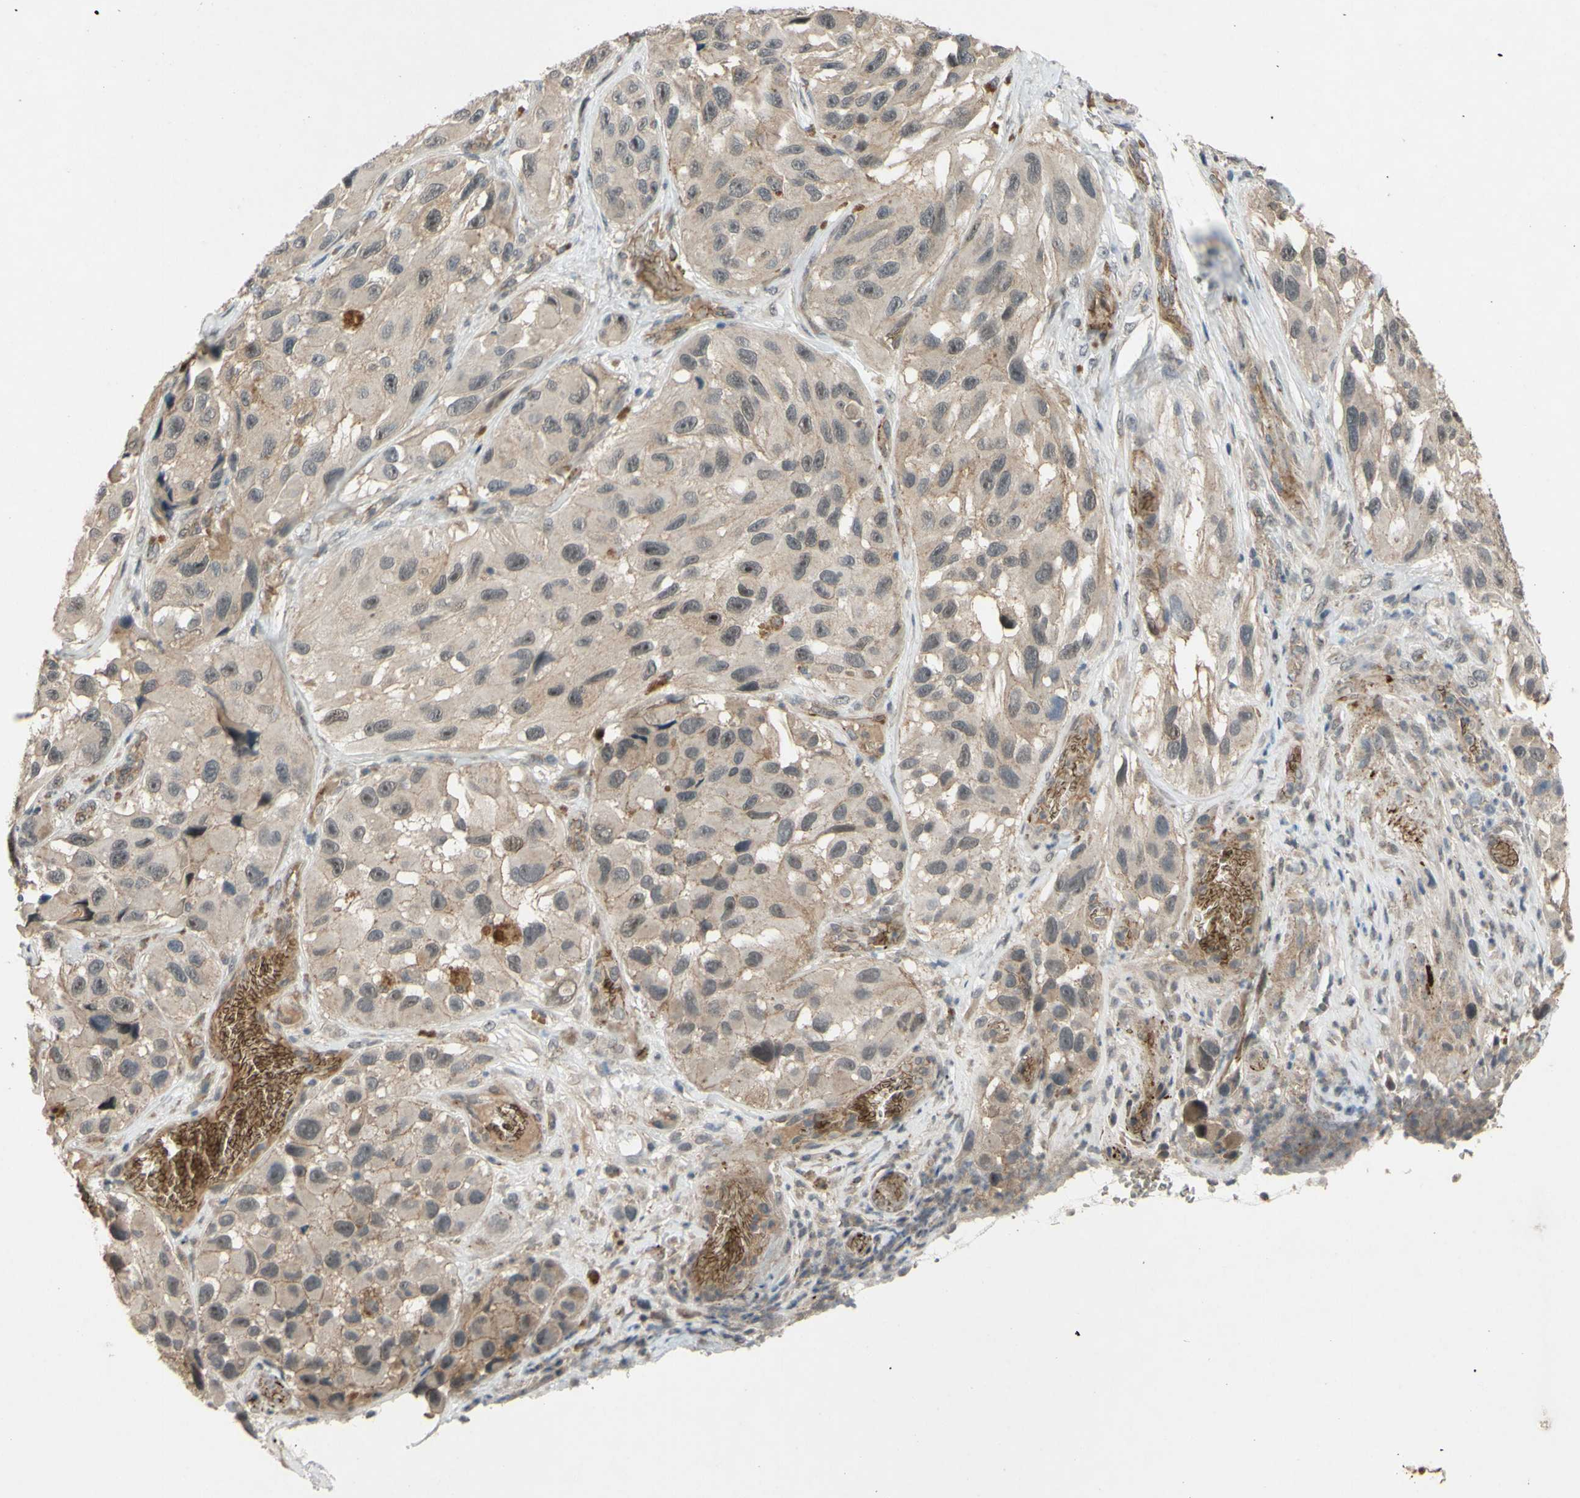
{"staining": {"intensity": "weak", "quantity": "25%-75%", "location": "cytoplasmic/membranous"}, "tissue": "melanoma", "cell_type": "Tumor cells", "image_type": "cancer", "snomed": [{"axis": "morphology", "description": "Malignant melanoma, NOS"}, {"axis": "topography", "description": "Skin"}], "caption": "This histopathology image shows malignant melanoma stained with immunohistochemistry (IHC) to label a protein in brown. The cytoplasmic/membranous of tumor cells show weak positivity for the protein. Nuclei are counter-stained blue.", "gene": "ALK", "patient": {"sex": "female", "age": 73}}